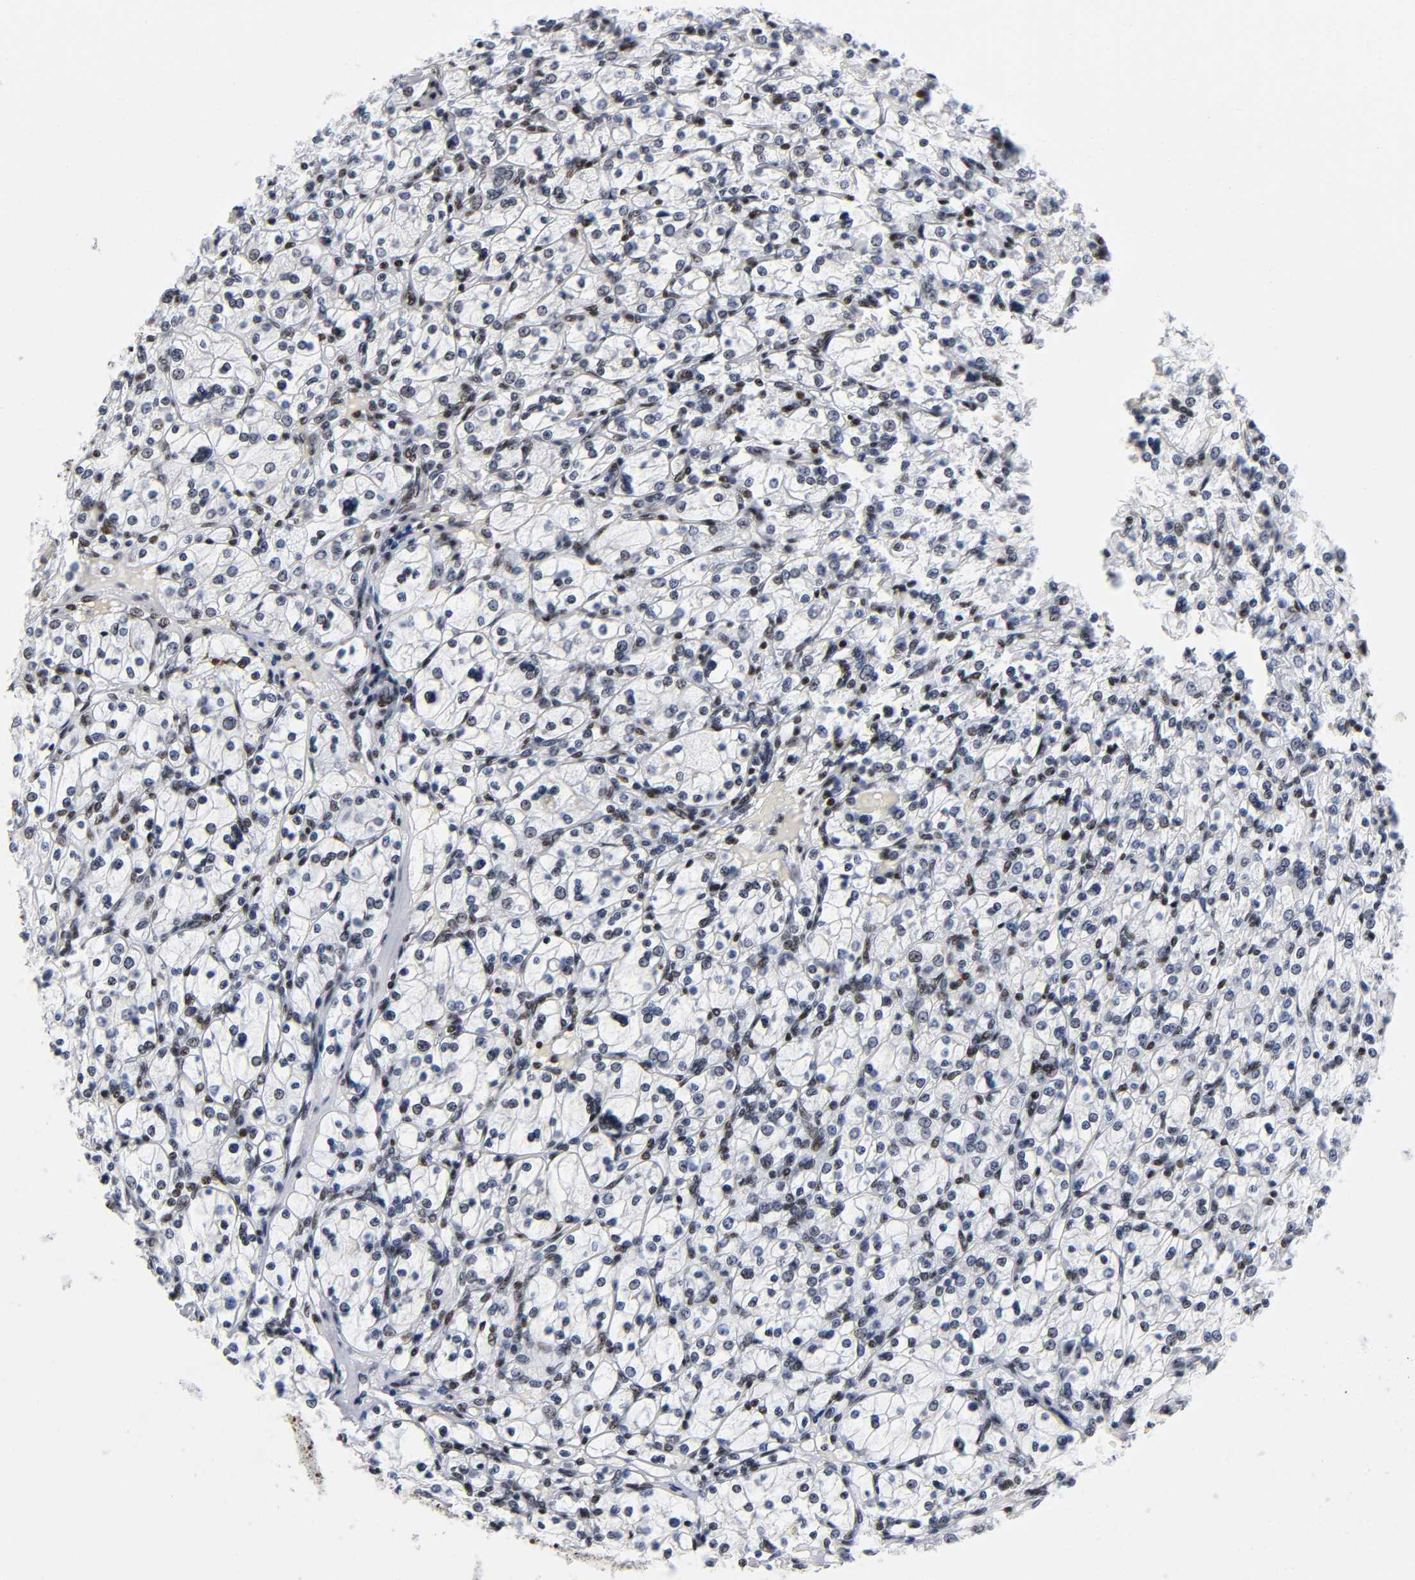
{"staining": {"intensity": "negative", "quantity": "none", "location": "none"}, "tissue": "renal cancer", "cell_type": "Tumor cells", "image_type": "cancer", "snomed": [{"axis": "morphology", "description": "Adenocarcinoma, NOS"}, {"axis": "topography", "description": "Kidney"}], "caption": "This is an immunohistochemistry (IHC) histopathology image of renal cancer. There is no expression in tumor cells.", "gene": "UBTF", "patient": {"sex": "female", "age": 83}}